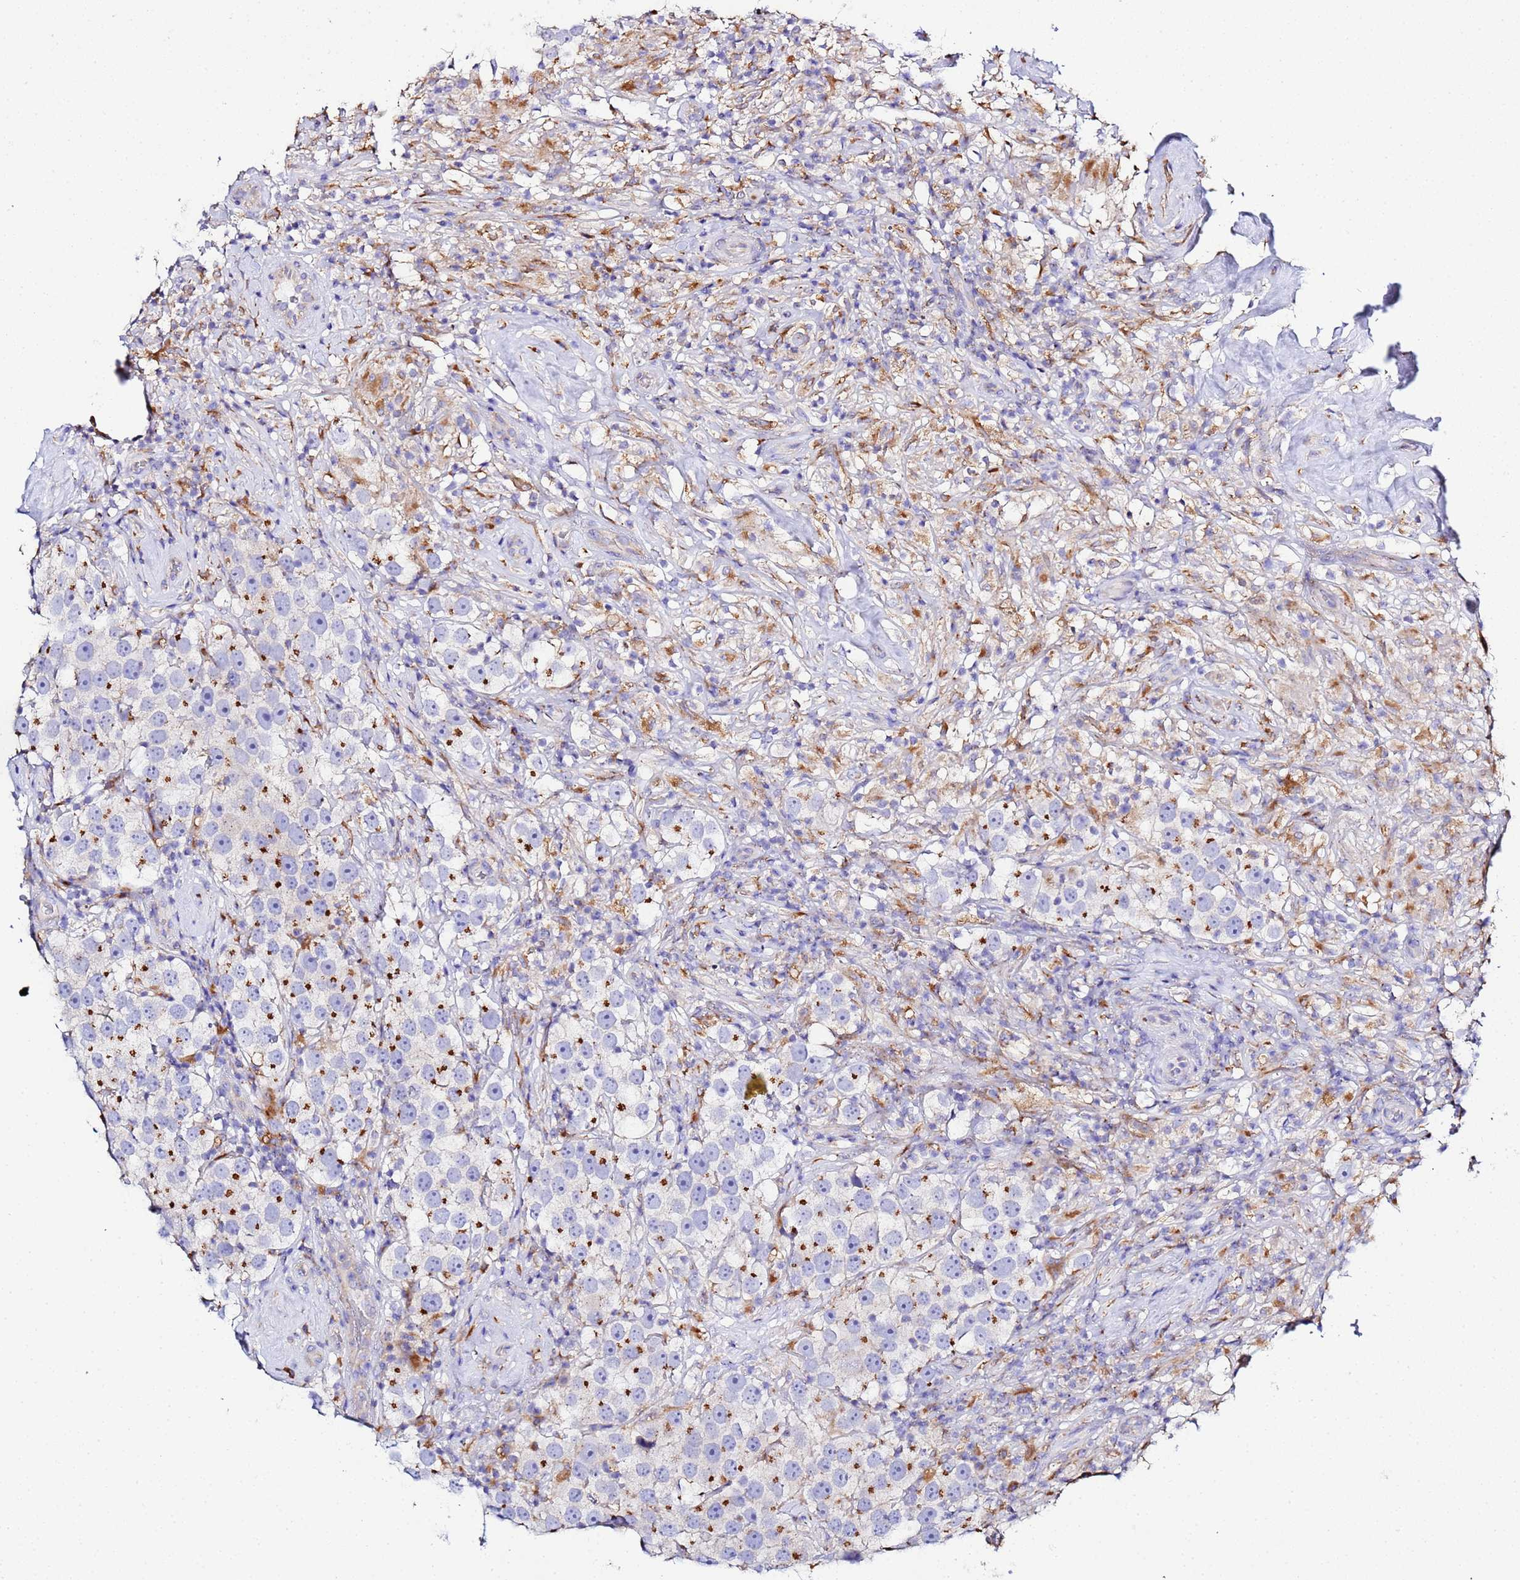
{"staining": {"intensity": "strong", "quantity": "25%-75%", "location": "cytoplasmic/membranous"}, "tissue": "testis cancer", "cell_type": "Tumor cells", "image_type": "cancer", "snomed": [{"axis": "morphology", "description": "Seminoma, NOS"}, {"axis": "topography", "description": "Testis"}], "caption": "This is an image of immunohistochemistry (IHC) staining of testis seminoma, which shows strong positivity in the cytoplasmic/membranous of tumor cells.", "gene": "VTI1B", "patient": {"sex": "male", "age": 49}}